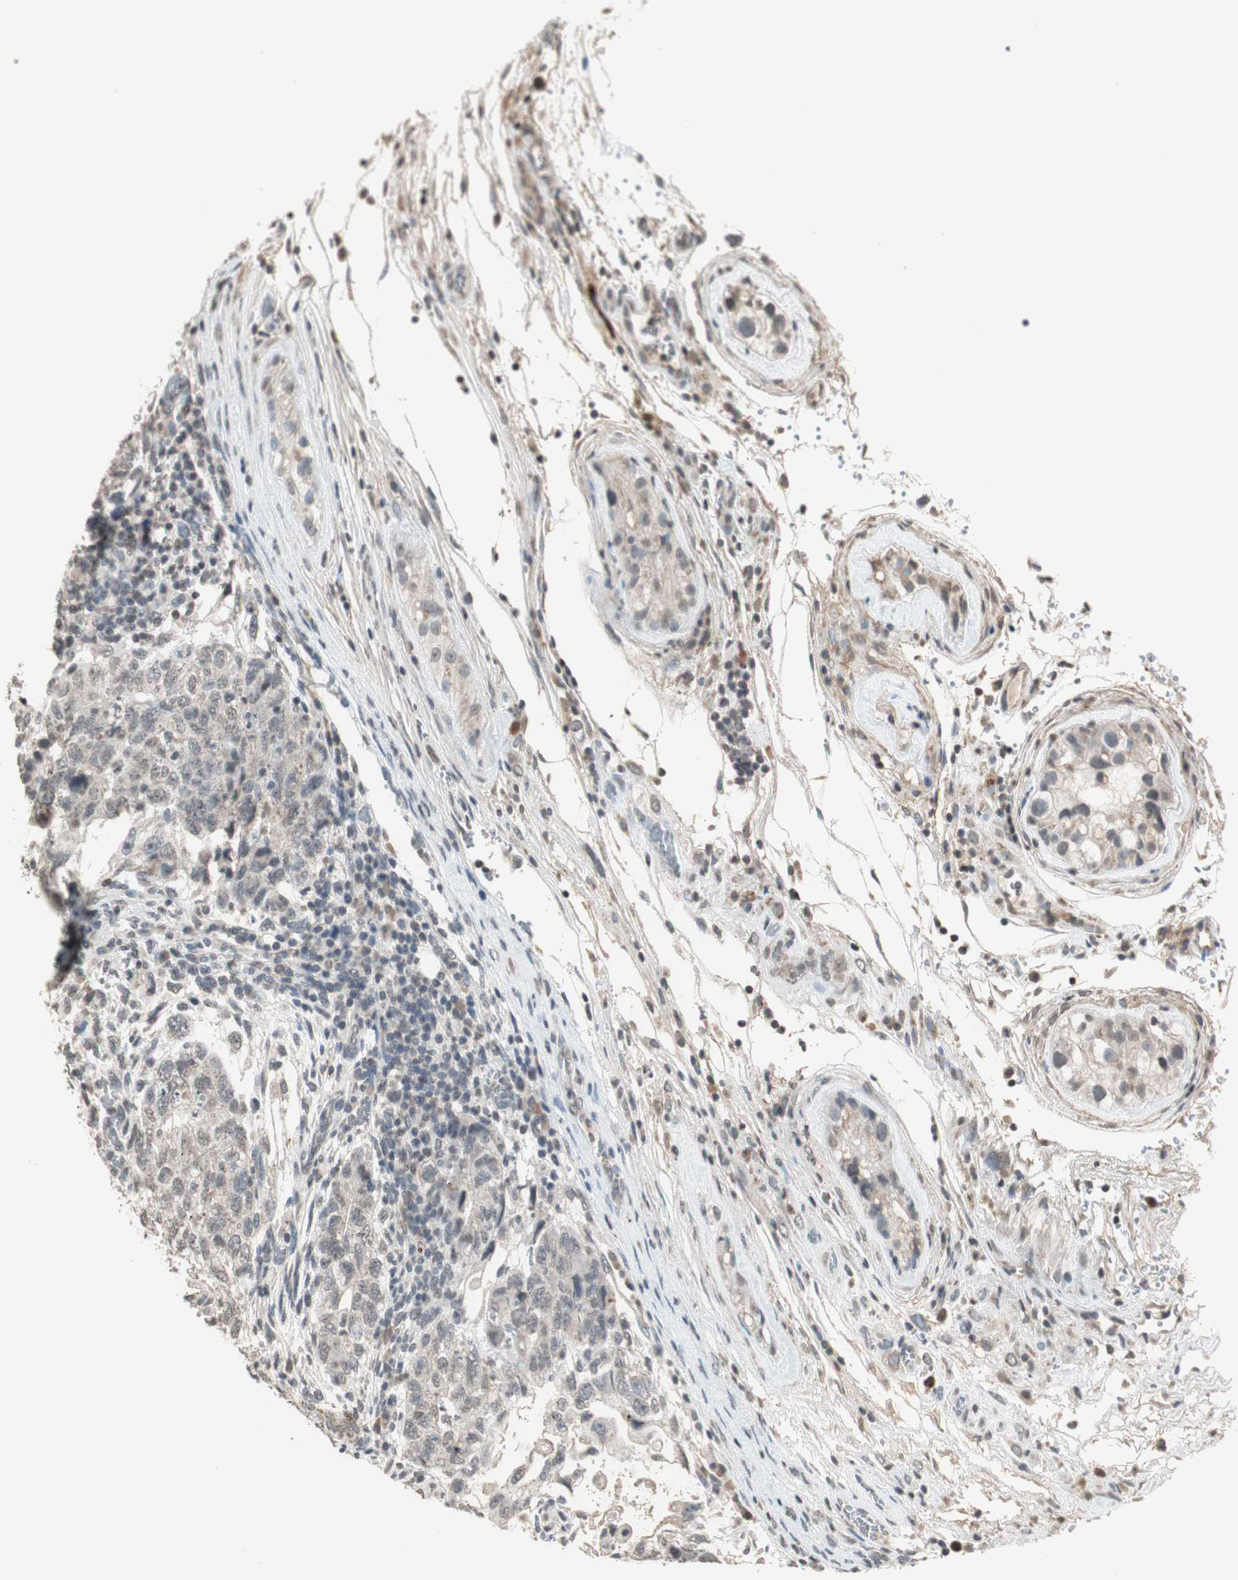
{"staining": {"intensity": "weak", "quantity": "25%-75%", "location": "cytoplasmic/membranous"}, "tissue": "testis cancer", "cell_type": "Tumor cells", "image_type": "cancer", "snomed": [{"axis": "morphology", "description": "Normal tissue, NOS"}, {"axis": "morphology", "description": "Carcinoma, Embryonal, NOS"}, {"axis": "topography", "description": "Testis"}], "caption": "The micrograph reveals immunohistochemical staining of testis cancer (embryonal carcinoma). There is weak cytoplasmic/membranous staining is appreciated in approximately 25%-75% of tumor cells.", "gene": "PRELID1", "patient": {"sex": "male", "age": 36}}